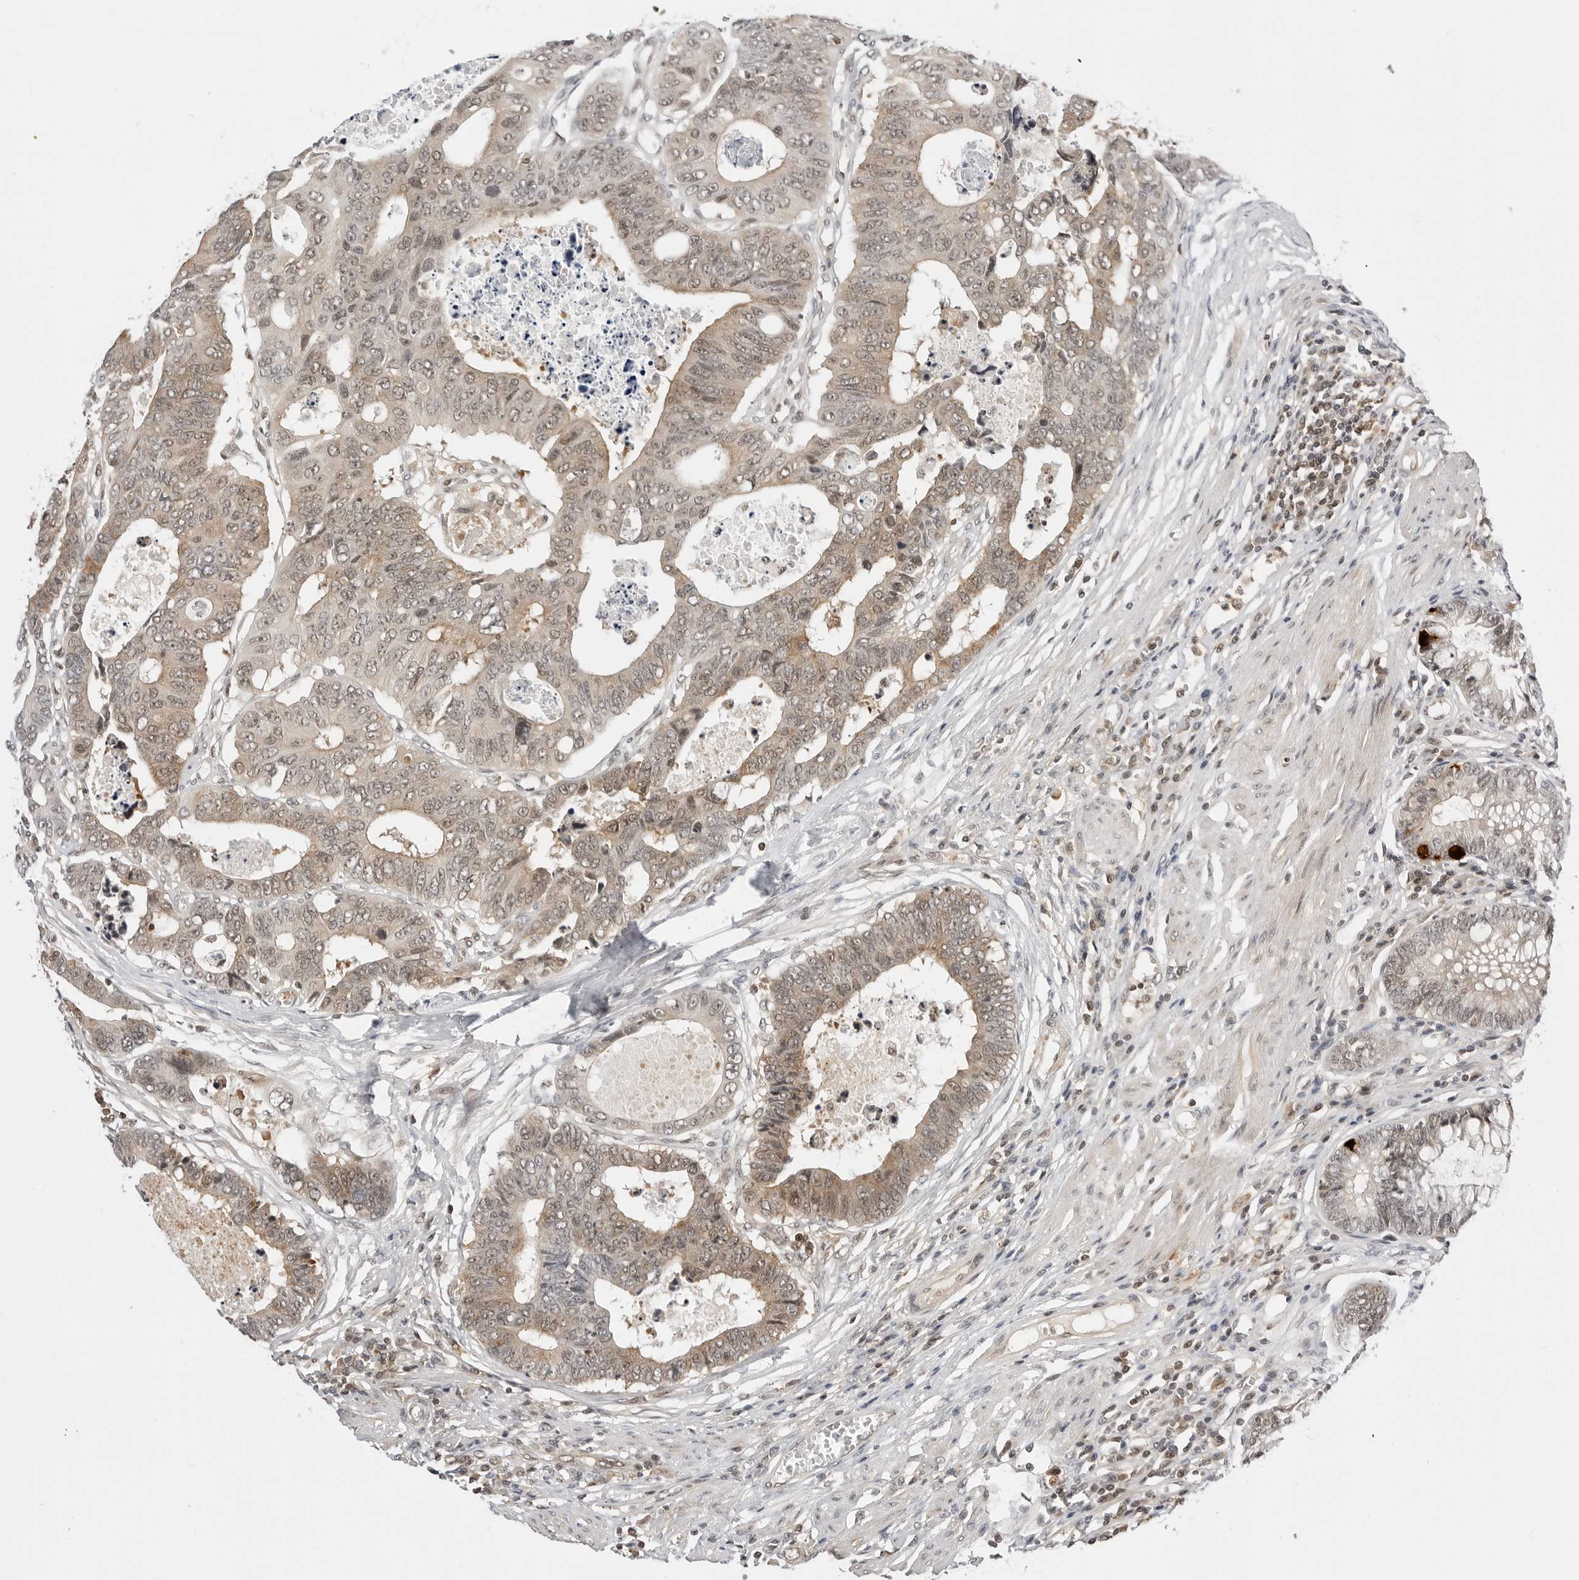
{"staining": {"intensity": "moderate", "quantity": ">75%", "location": "cytoplasmic/membranous,nuclear"}, "tissue": "colorectal cancer", "cell_type": "Tumor cells", "image_type": "cancer", "snomed": [{"axis": "morphology", "description": "Adenocarcinoma, NOS"}, {"axis": "topography", "description": "Rectum"}], "caption": "Approximately >75% of tumor cells in human adenocarcinoma (colorectal) reveal moderate cytoplasmic/membranous and nuclear protein staining as visualized by brown immunohistochemical staining.", "gene": "C8orf33", "patient": {"sex": "male", "age": 84}}